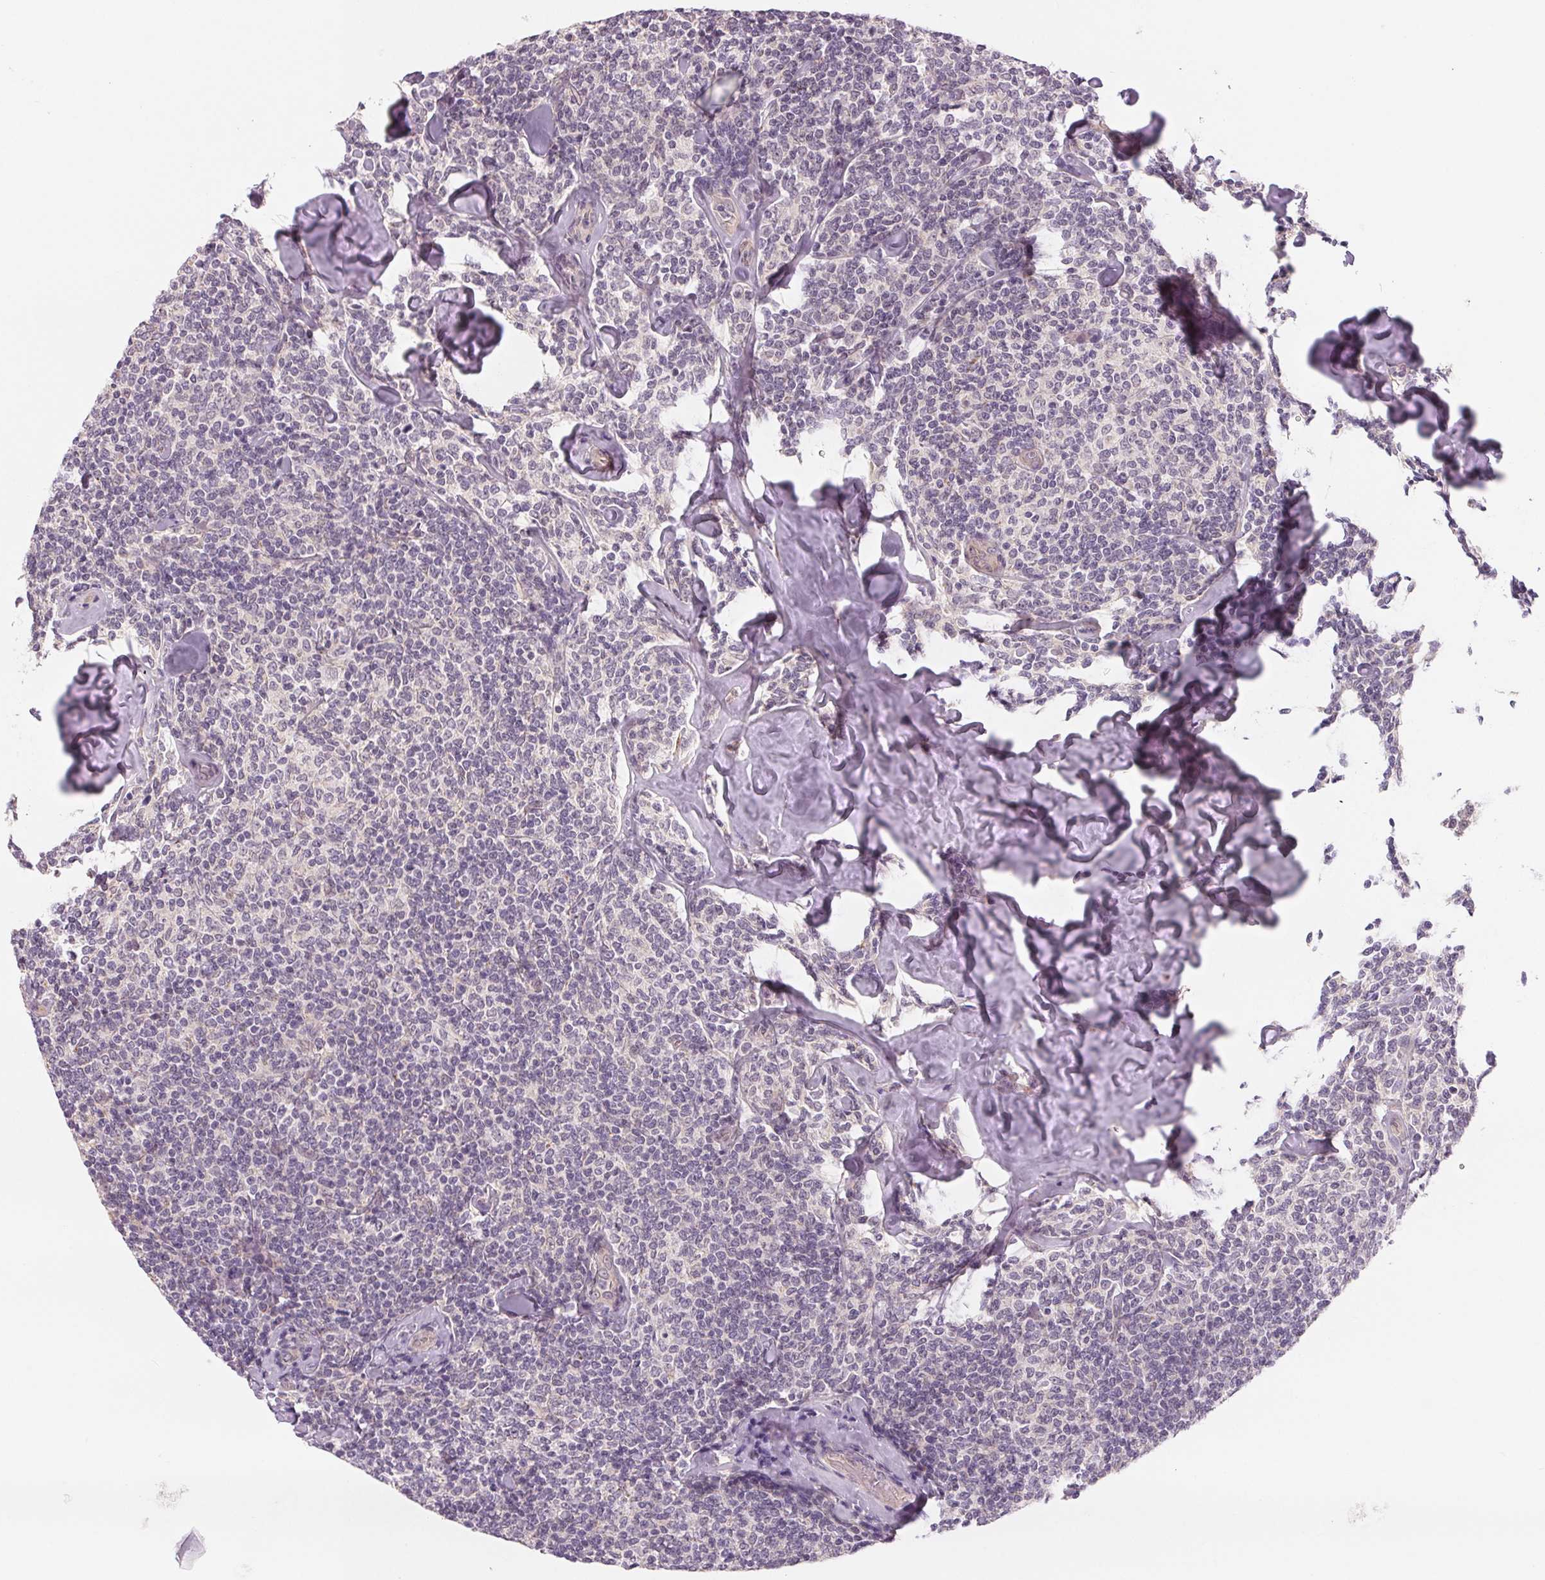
{"staining": {"intensity": "negative", "quantity": "none", "location": "none"}, "tissue": "lymphoma", "cell_type": "Tumor cells", "image_type": "cancer", "snomed": [{"axis": "morphology", "description": "Malignant lymphoma, non-Hodgkin's type, Low grade"}, {"axis": "topography", "description": "Lymph node"}], "caption": "This is an IHC image of human malignant lymphoma, non-Hodgkin's type (low-grade). There is no staining in tumor cells.", "gene": "CFC1", "patient": {"sex": "female", "age": 56}}